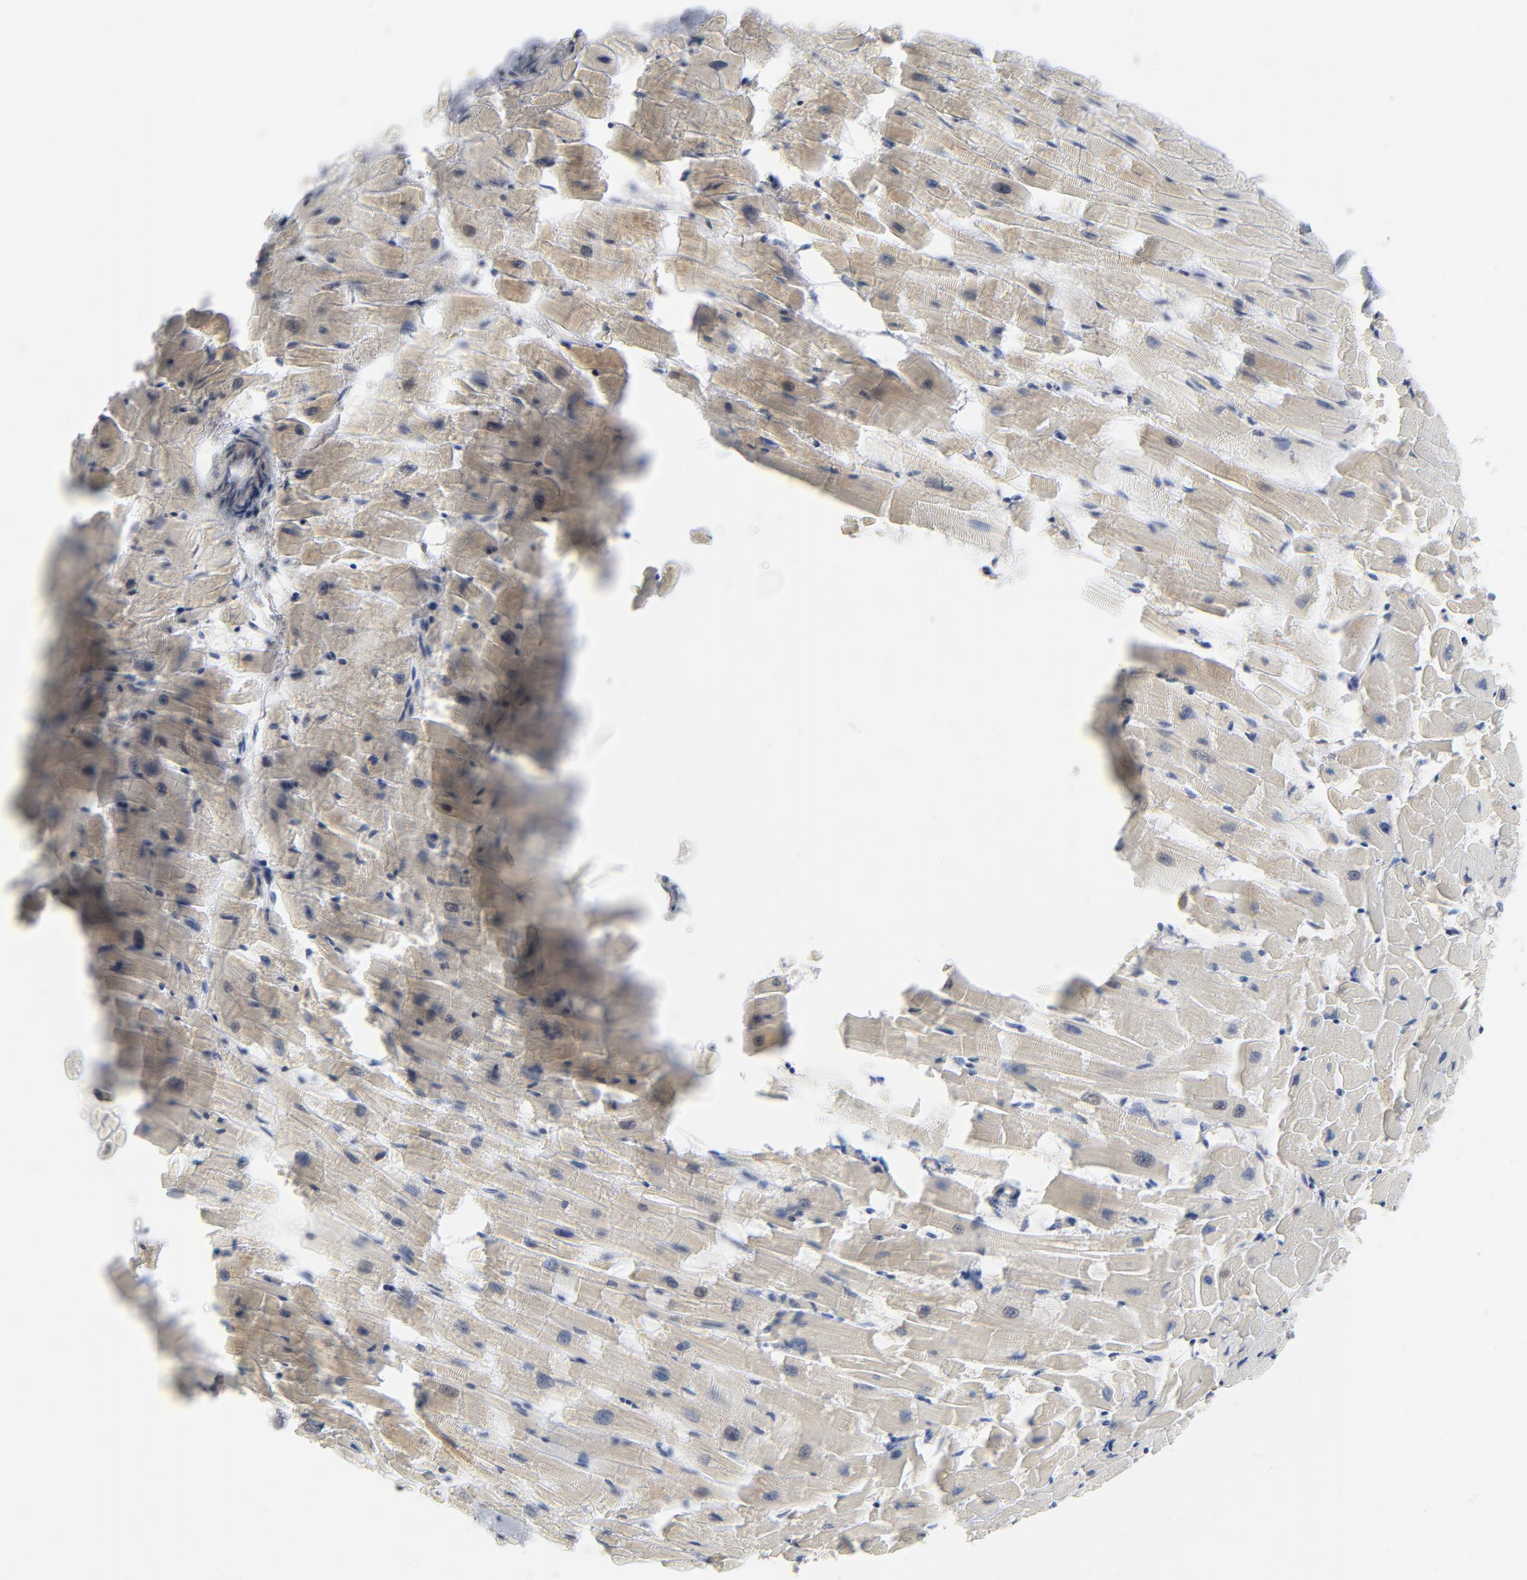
{"staining": {"intensity": "negative", "quantity": "none", "location": "none"}, "tissue": "heart muscle", "cell_type": "Cardiomyocytes", "image_type": "normal", "snomed": [{"axis": "morphology", "description": "Normal tissue, NOS"}, {"axis": "topography", "description": "Heart"}], "caption": "An immunohistochemistry image of unremarkable heart muscle is shown. There is no staining in cardiomyocytes of heart muscle.", "gene": "EPCAM", "patient": {"sex": "female", "age": 19}}